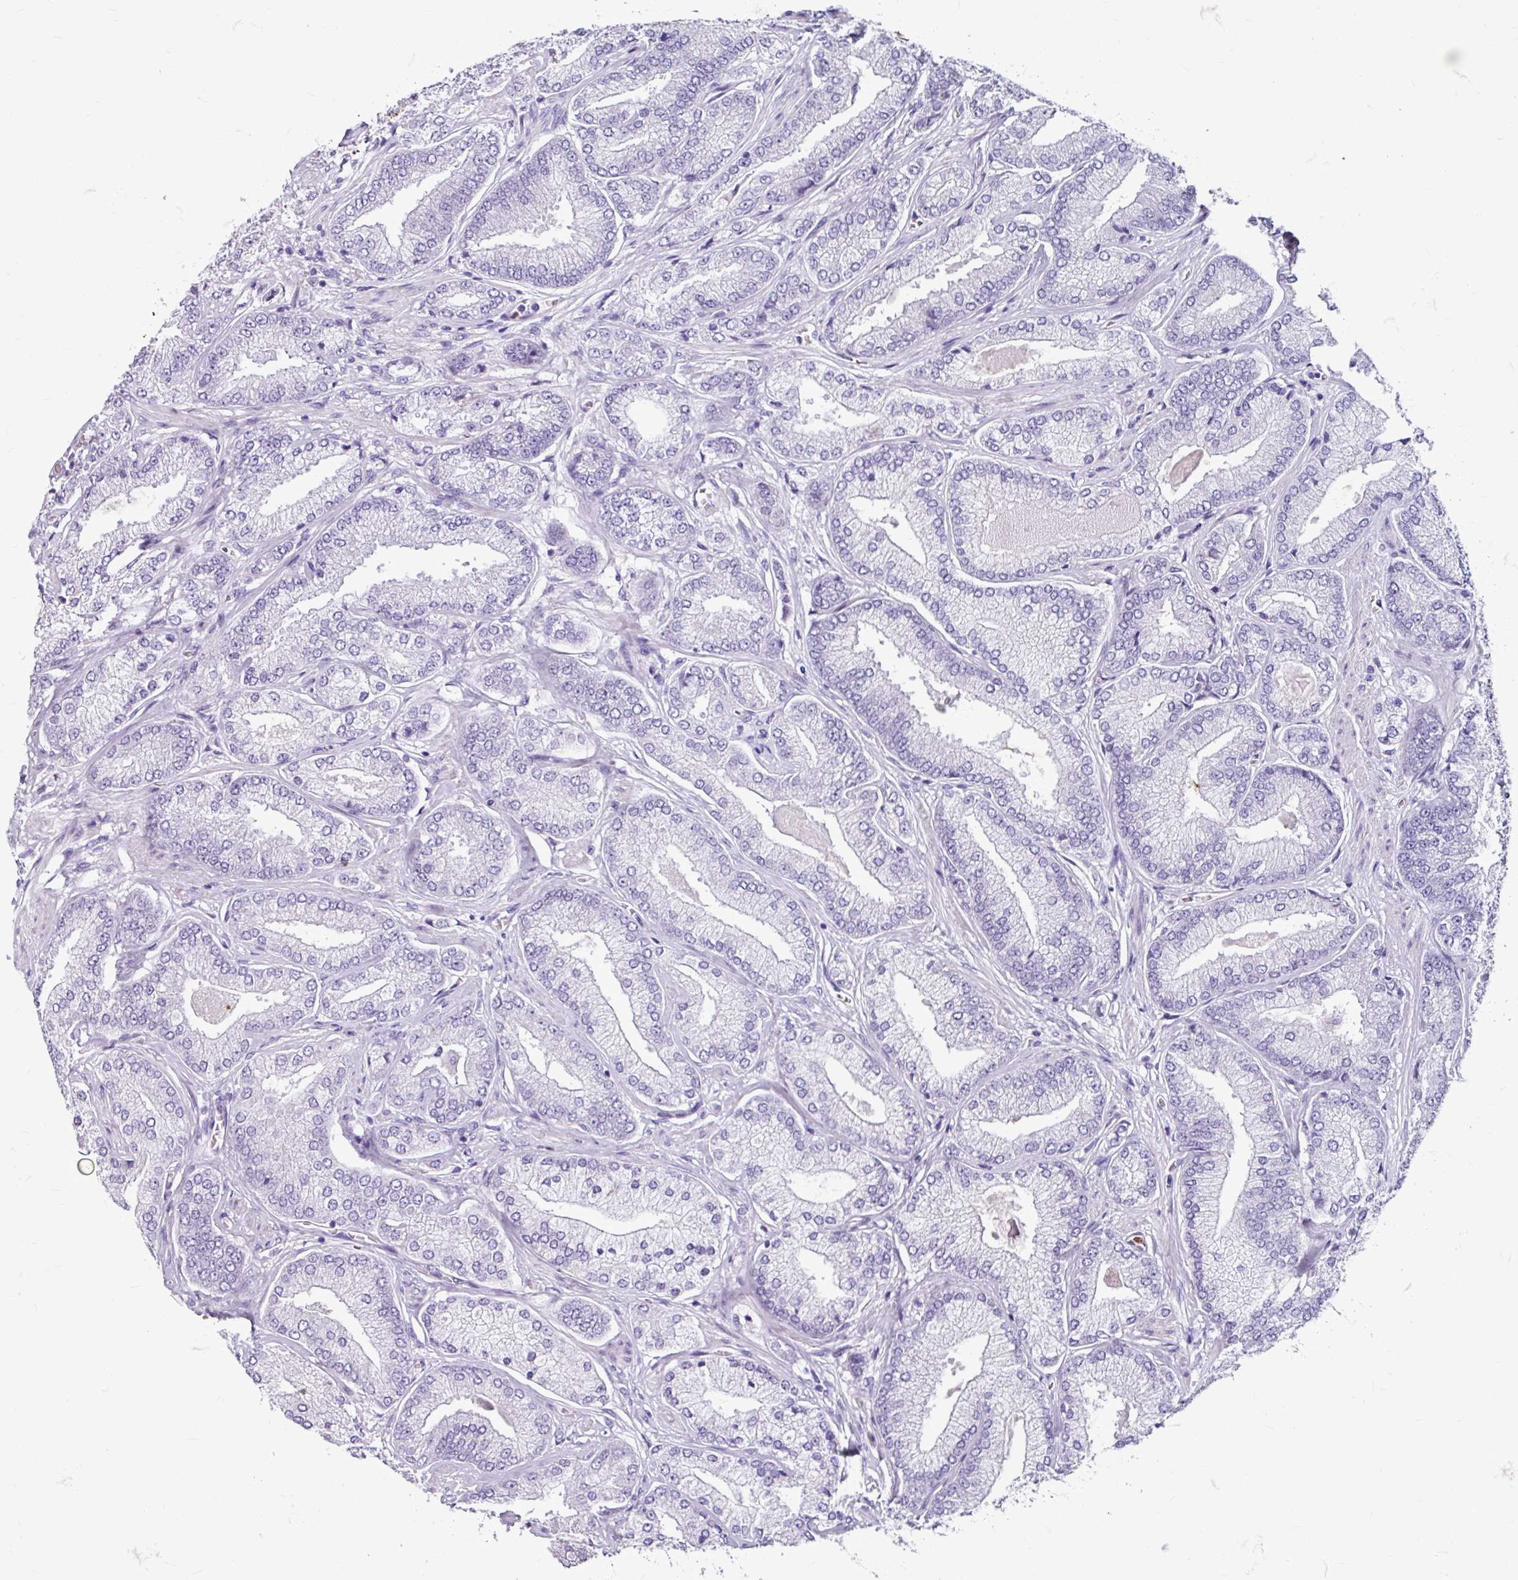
{"staining": {"intensity": "negative", "quantity": "none", "location": "none"}, "tissue": "prostate cancer", "cell_type": "Tumor cells", "image_type": "cancer", "snomed": [{"axis": "morphology", "description": "Adenocarcinoma, High grade"}, {"axis": "topography", "description": "Prostate"}], "caption": "The micrograph demonstrates no significant staining in tumor cells of prostate cancer.", "gene": "ANKRD1", "patient": {"sex": "male", "age": 68}}